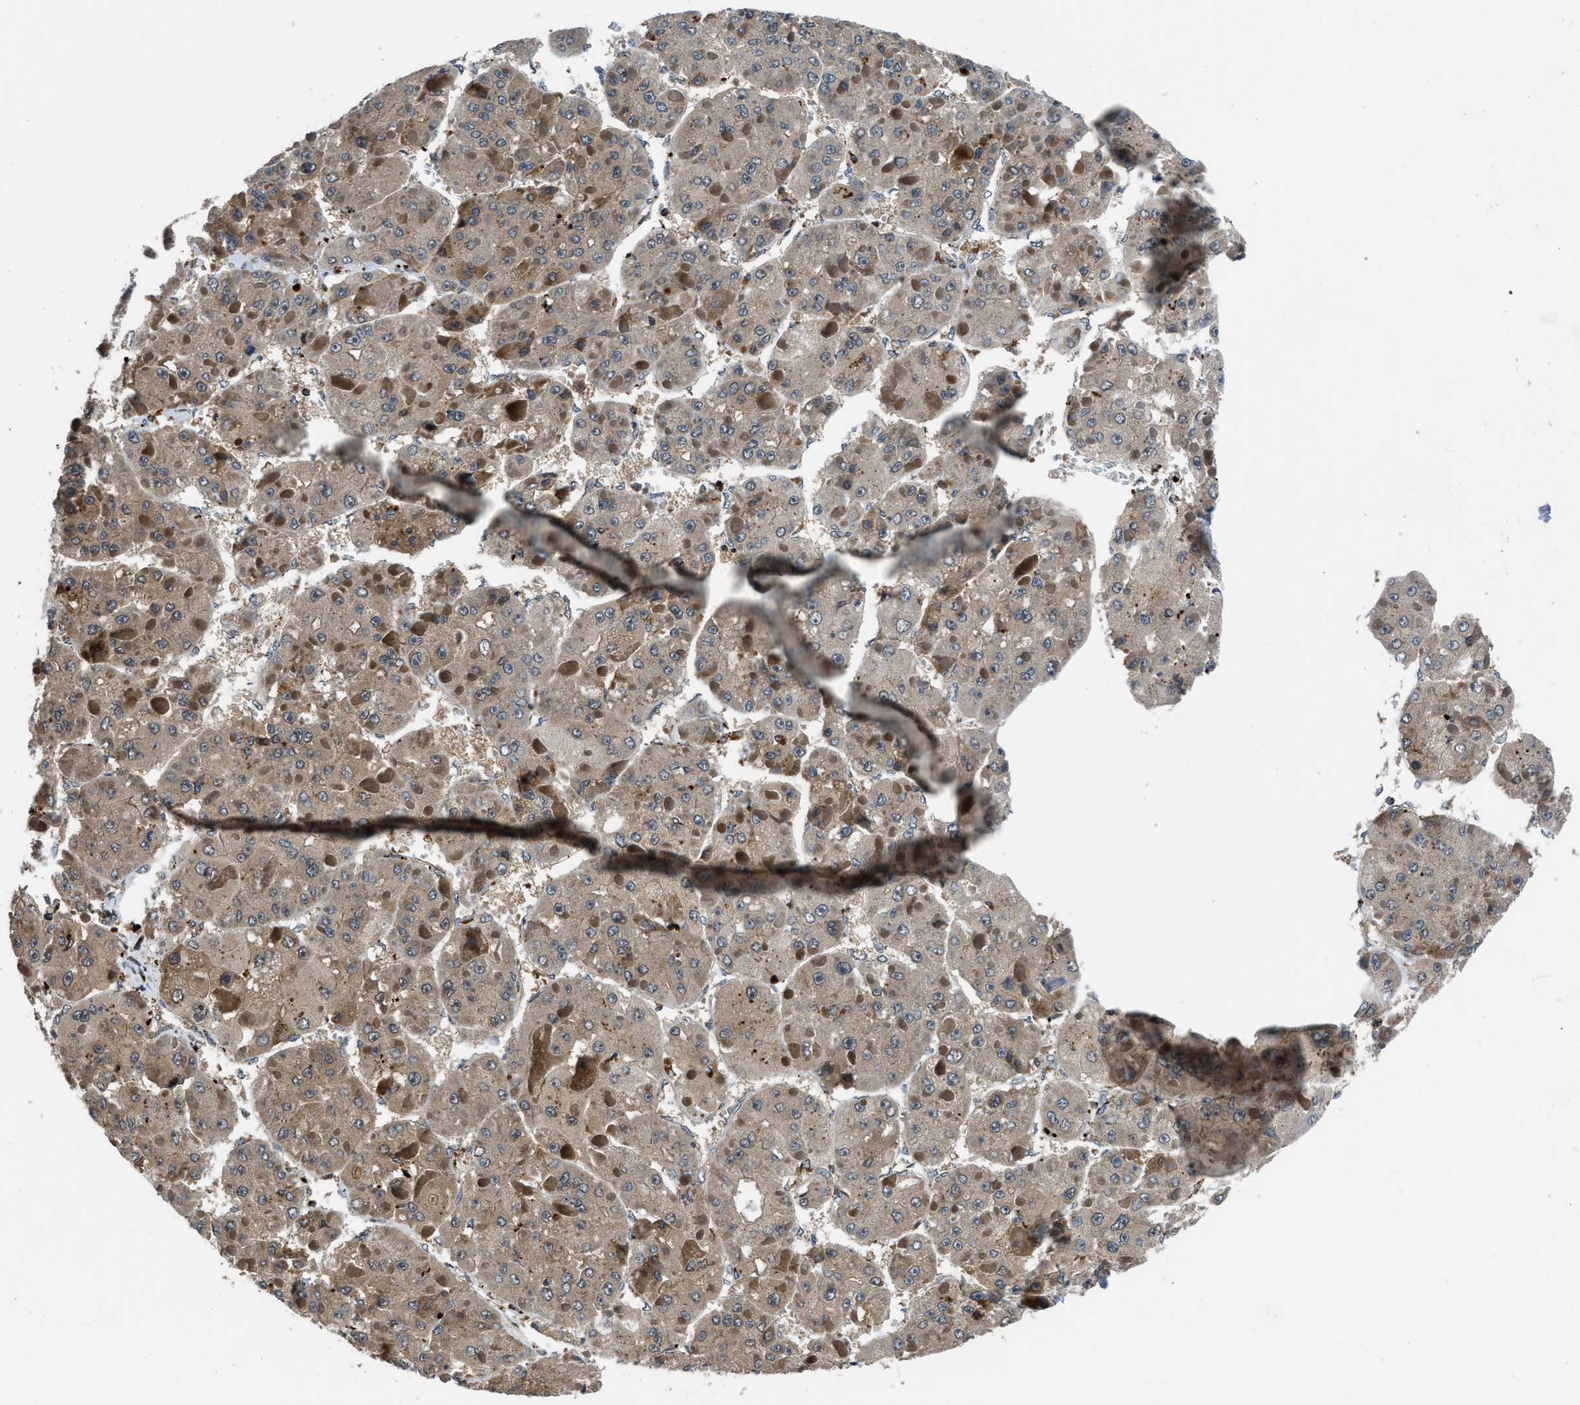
{"staining": {"intensity": "weak", "quantity": "25%-75%", "location": "cytoplasmic/membranous"}, "tissue": "liver cancer", "cell_type": "Tumor cells", "image_type": "cancer", "snomed": [{"axis": "morphology", "description": "Carcinoma, Hepatocellular, NOS"}, {"axis": "topography", "description": "Liver"}], "caption": "Liver cancer stained with DAB immunohistochemistry shows low levels of weak cytoplasmic/membranous expression in approximately 25%-75% of tumor cells.", "gene": "CTBS", "patient": {"sex": "female", "age": 73}}